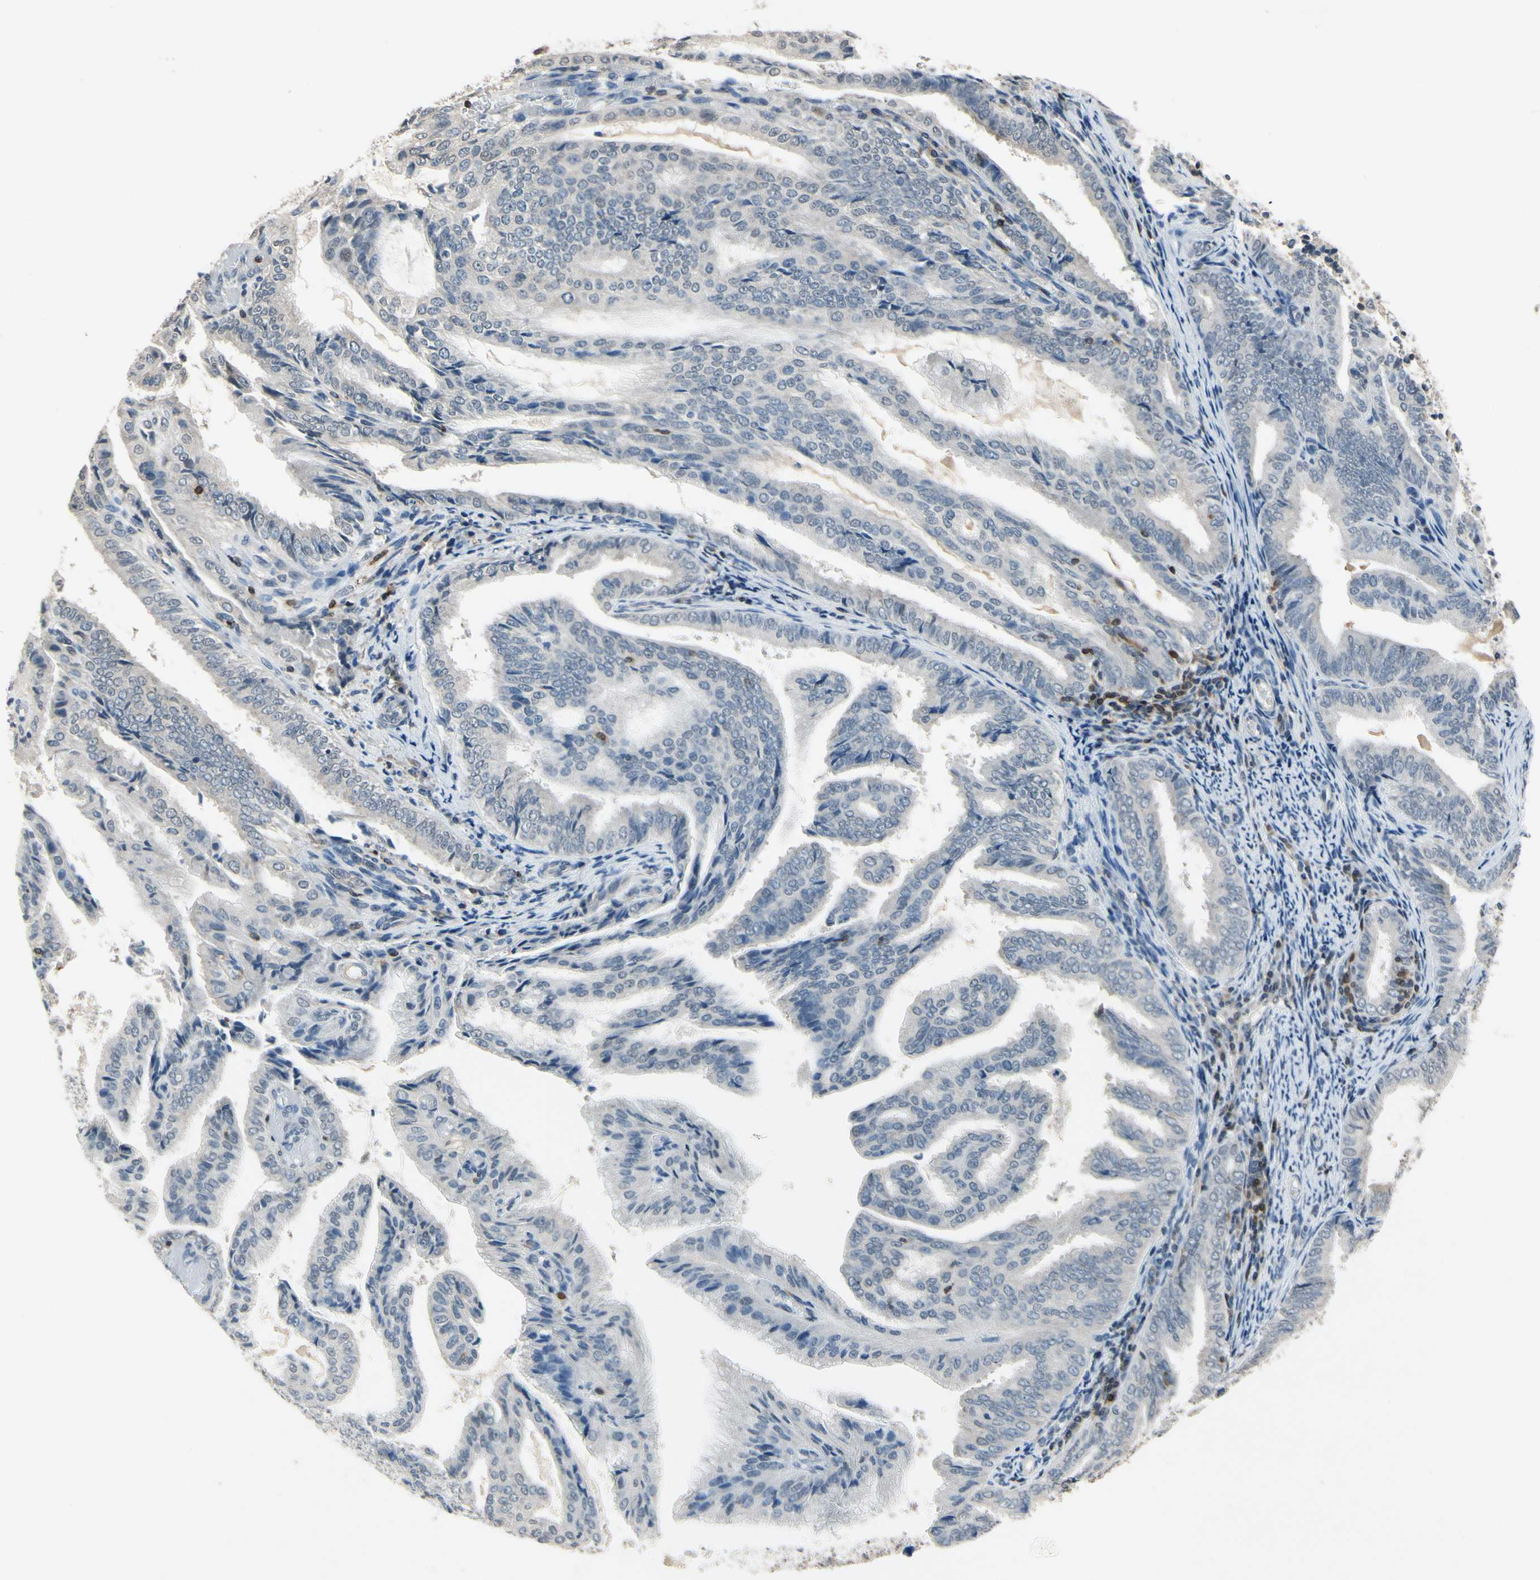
{"staining": {"intensity": "negative", "quantity": "none", "location": "none"}, "tissue": "endometrial cancer", "cell_type": "Tumor cells", "image_type": "cancer", "snomed": [{"axis": "morphology", "description": "Adenocarcinoma, NOS"}, {"axis": "topography", "description": "Endometrium"}], "caption": "A high-resolution photomicrograph shows immunohistochemistry (IHC) staining of endometrial cancer (adenocarcinoma), which exhibits no significant expression in tumor cells. Nuclei are stained in blue.", "gene": "NFATC2", "patient": {"sex": "female", "age": 58}}